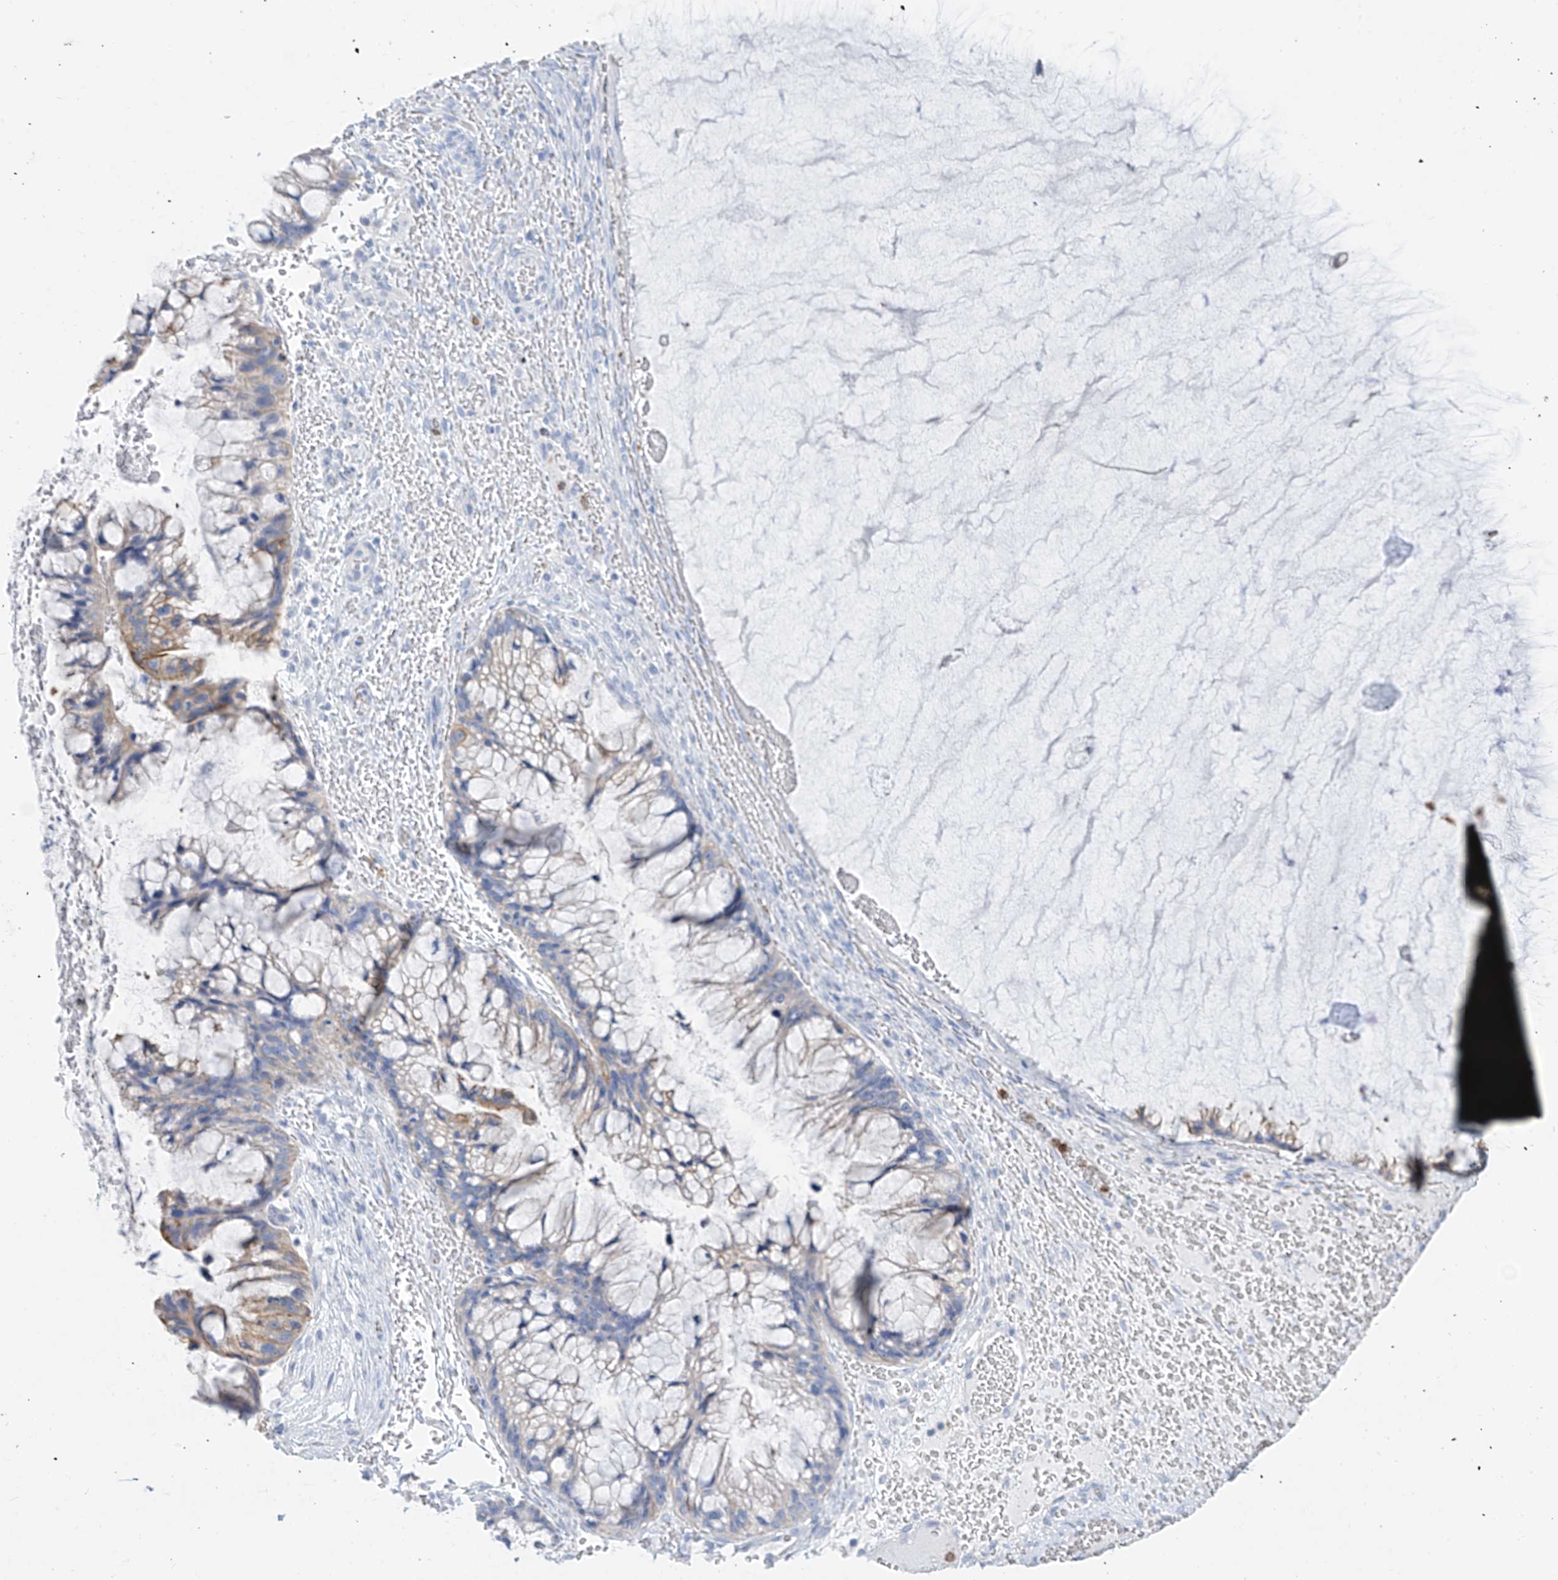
{"staining": {"intensity": "moderate", "quantity": "25%-75%", "location": "cytoplasmic/membranous"}, "tissue": "ovarian cancer", "cell_type": "Tumor cells", "image_type": "cancer", "snomed": [{"axis": "morphology", "description": "Cystadenocarcinoma, mucinous, NOS"}, {"axis": "topography", "description": "Ovary"}], "caption": "Ovarian mucinous cystadenocarcinoma stained with a brown dye demonstrates moderate cytoplasmic/membranous positive expression in approximately 25%-75% of tumor cells.", "gene": "PAFAH1B3", "patient": {"sex": "female", "age": 37}}